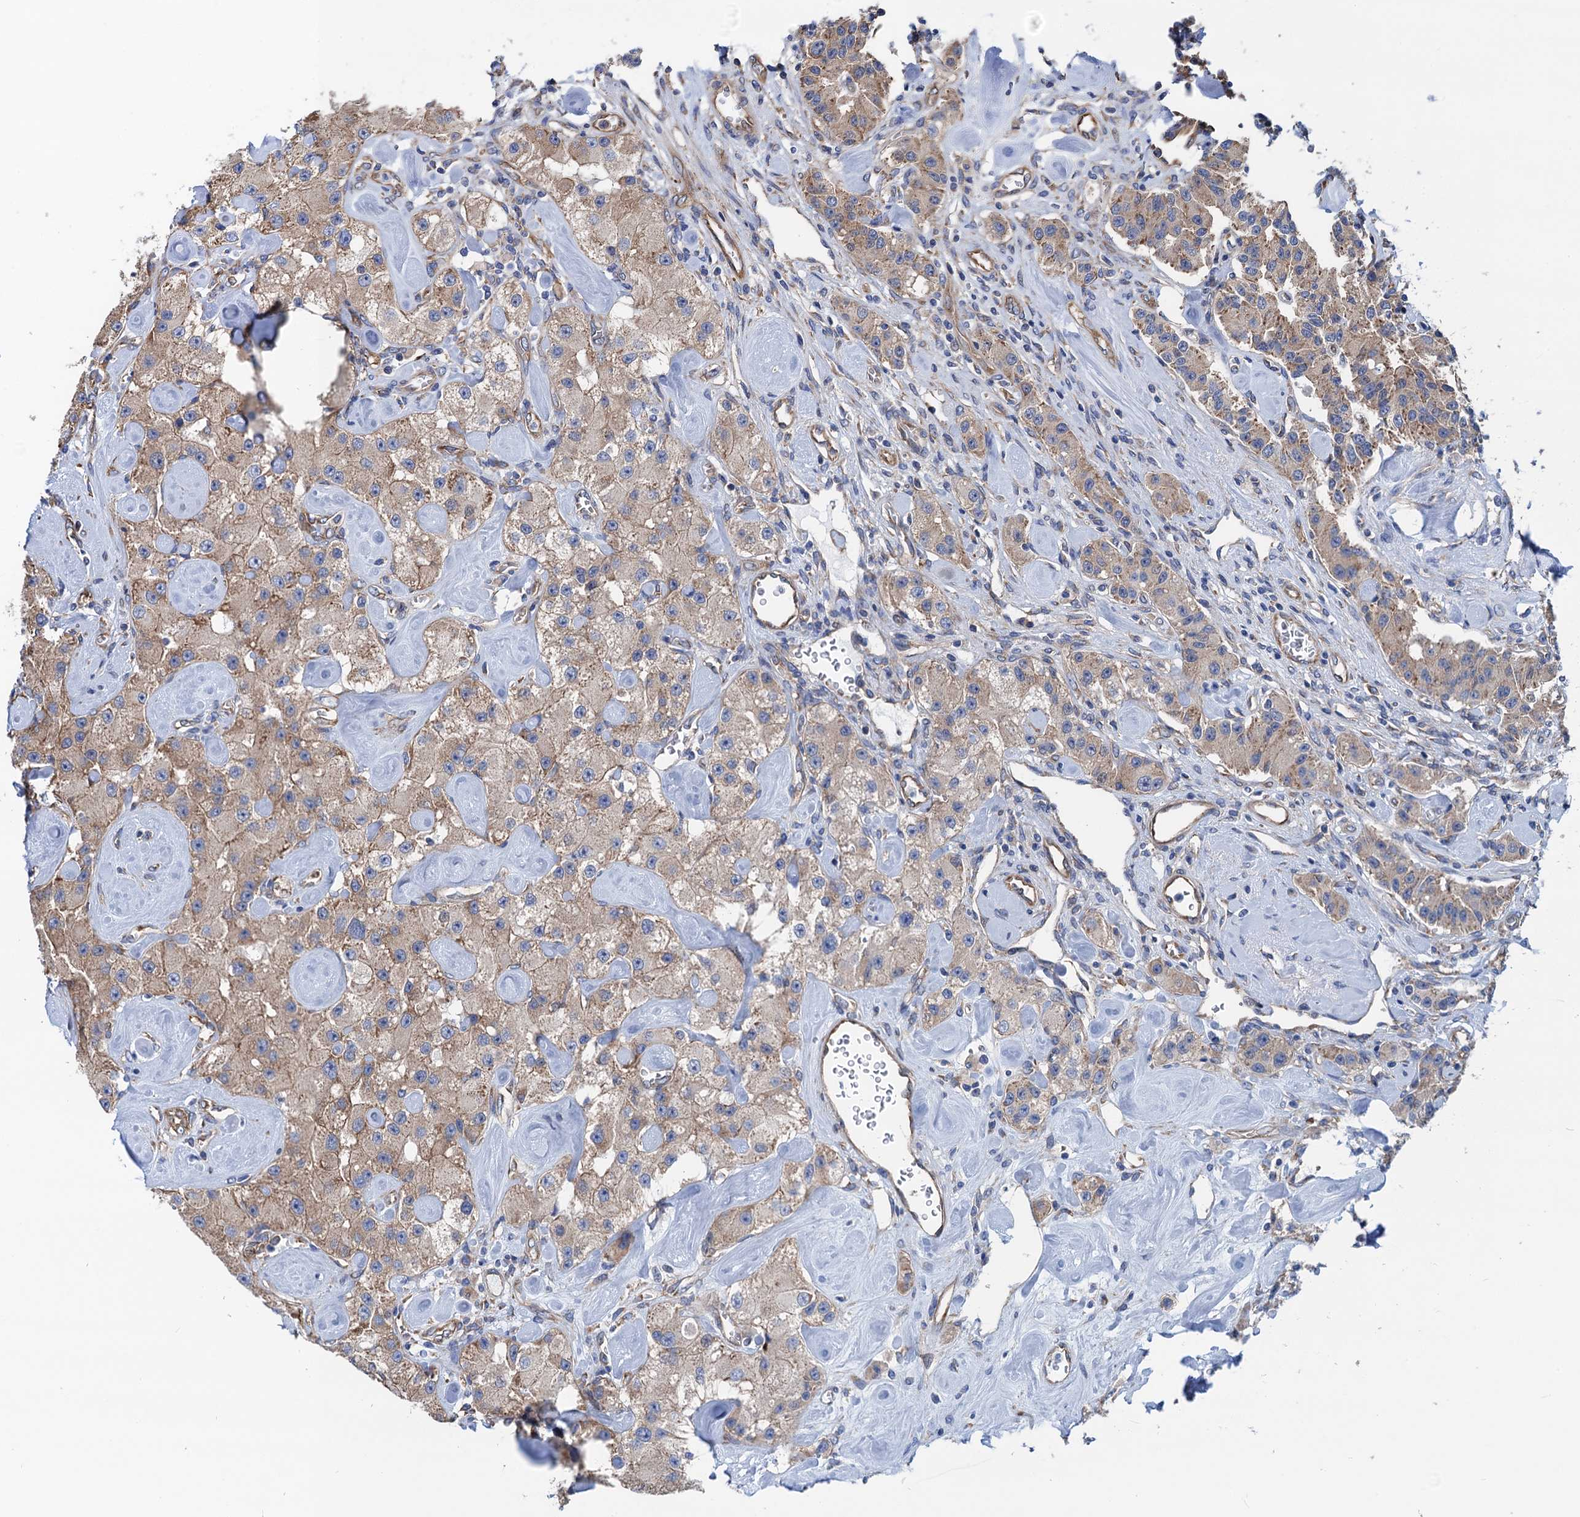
{"staining": {"intensity": "weak", "quantity": ">75%", "location": "cytoplasmic/membranous"}, "tissue": "carcinoid", "cell_type": "Tumor cells", "image_type": "cancer", "snomed": [{"axis": "morphology", "description": "Carcinoid, malignant, NOS"}, {"axis": "topography", "description": "Pancreas"}], "caption": "Human carcinoid stained with a brown dye exhibits weak cytoplasmic/membranous positive expression in about >75% of tumor cells.", "gene": "SLC12A7", "patient": {"sex": "male", "age": 41}}